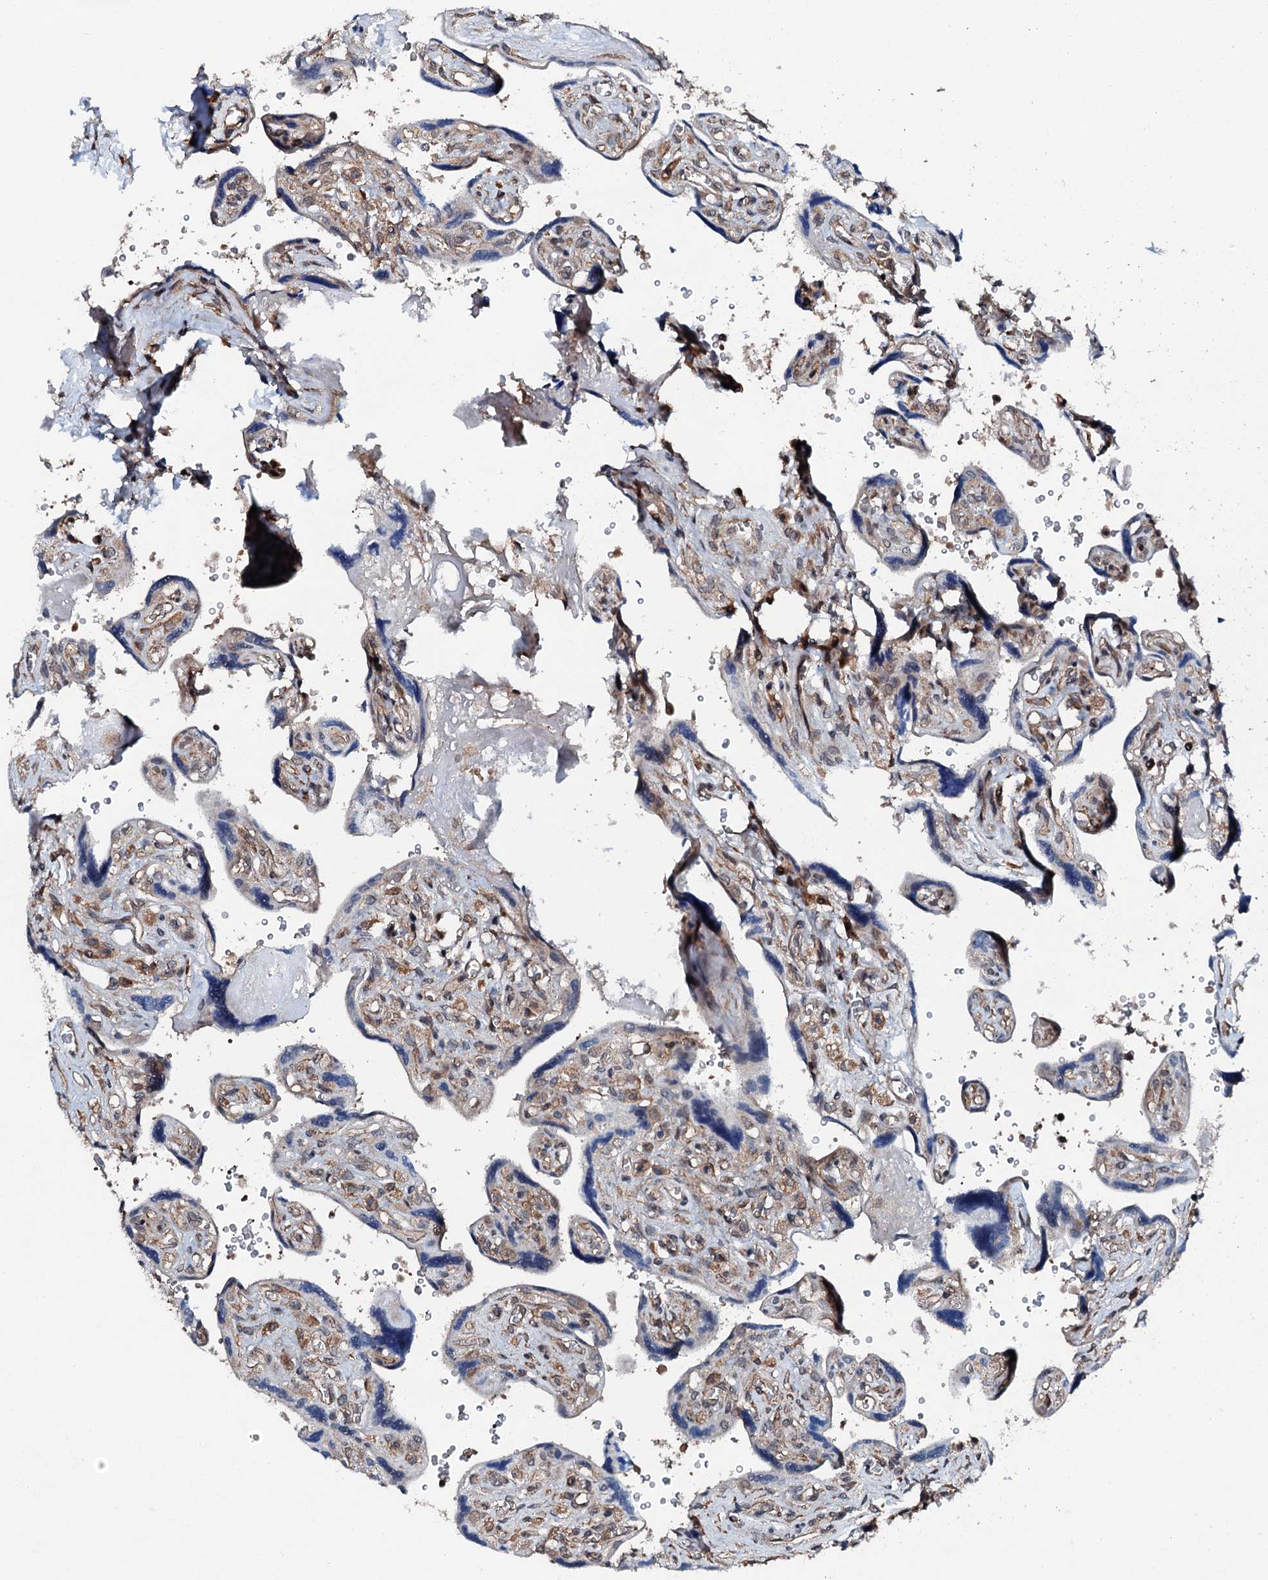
{"staining": {"intensity": "weak", "quantity": ">75%", "location": "cytoplasmic/membranous"}, "tissue": "placenta", "cell_type": "Decidual cells", "image_type": "normal", "snomed": [{"axis": "morphology", "description": "Normal tissue, NOS"}, {"axis": "topography", "description": "Placenta"}], "caption": "A low amount of weak cytoplasmic/membranous staining is seen in about >75% of decidual cells in unremarkable placenta. The staining was performed using DAB, with brown indicating positive protein expression. Nuclei are stained blue with hematoxylin.", "gene": "FLYWCH1", "patient": {"sex": "female", "age": 39}}